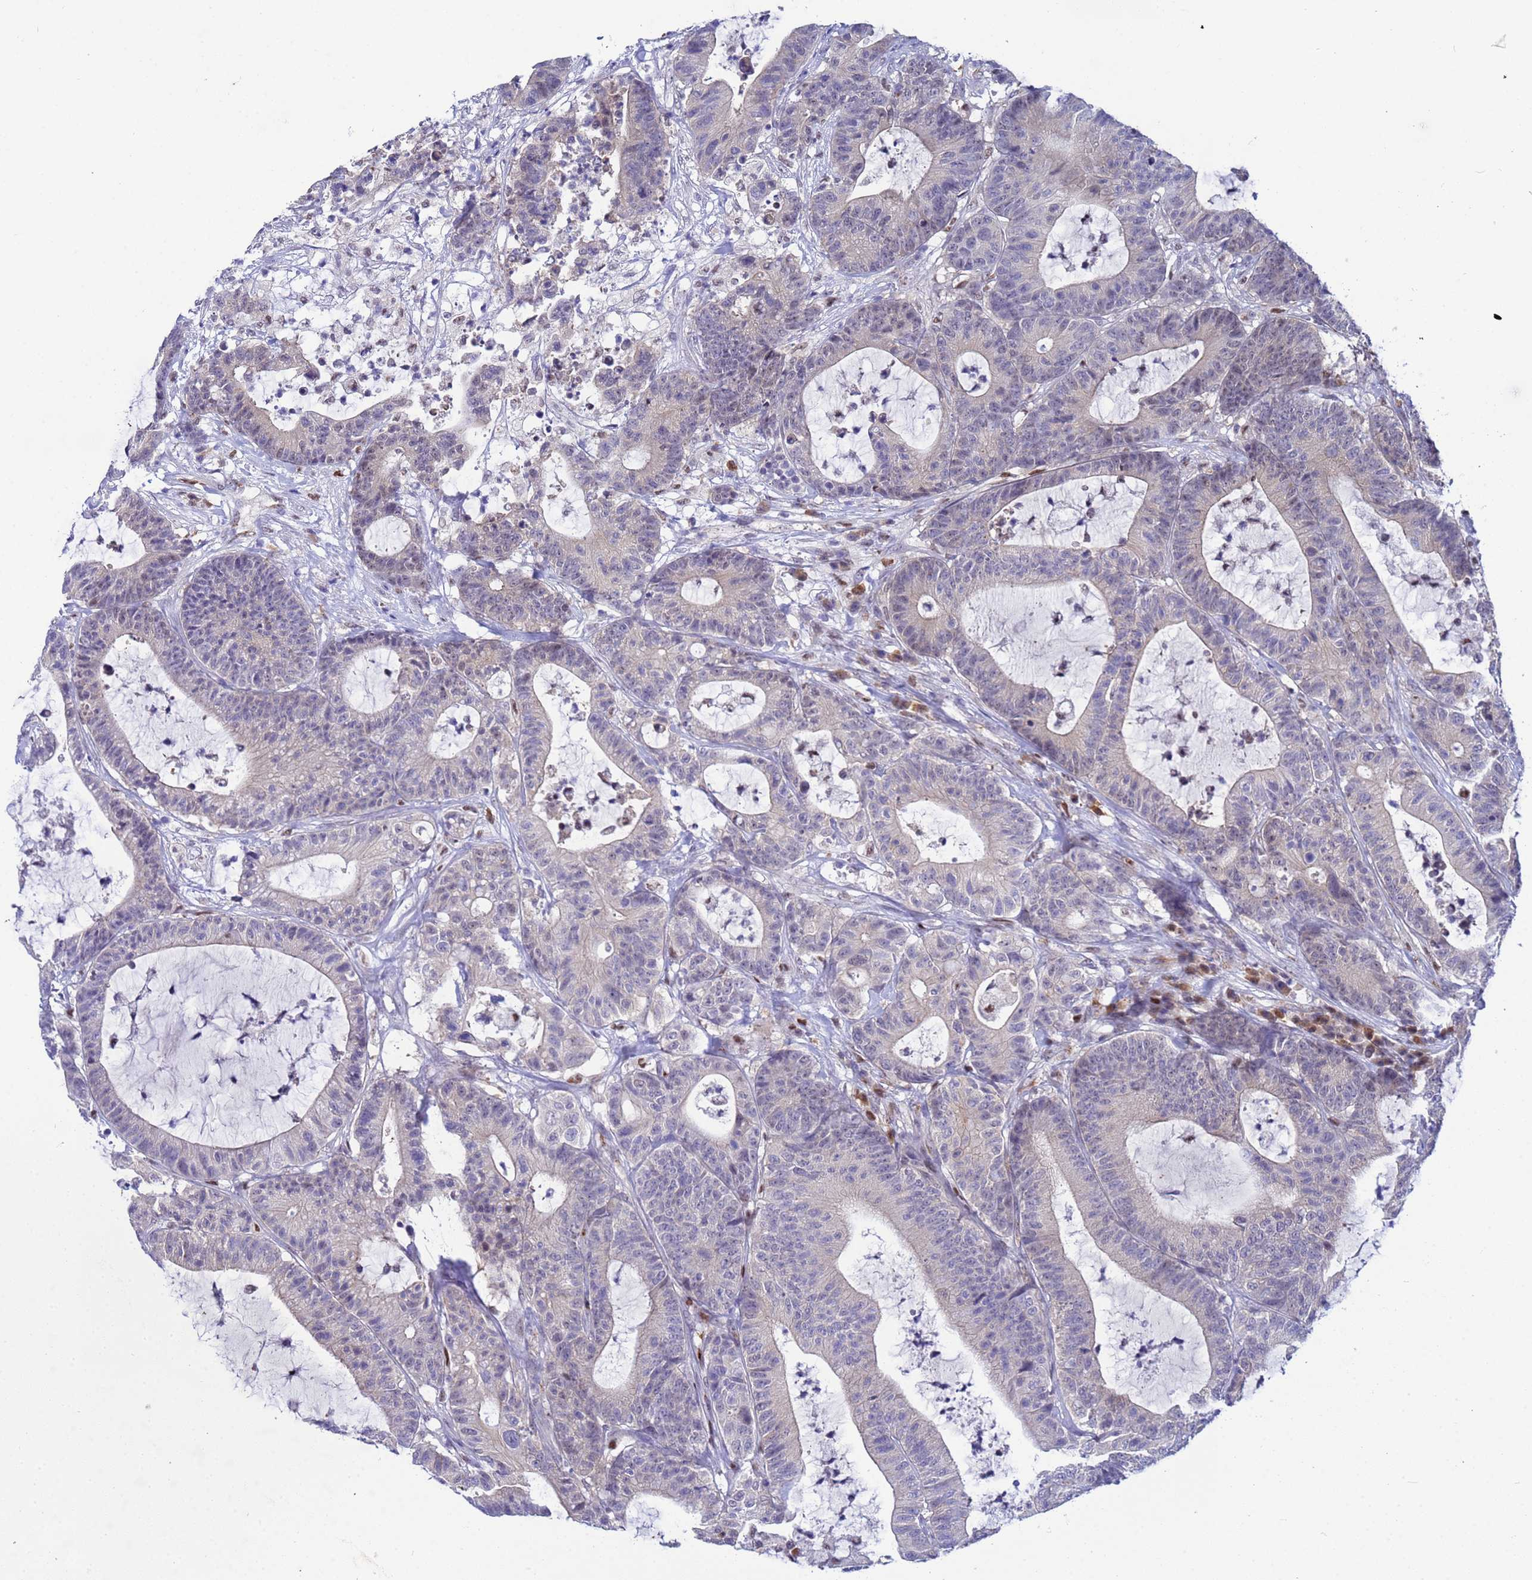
{"staining": {"intensity": "negative", "quantity": "none", "location": "none"}, "tissue": "colorectal cancer", "cell_type": "Tumor cells", "image_type": "cancer", "snomed": [{"axis": "morphology", "description": "Adenocarcinoma, NOS"}, {"axis": "topography", "description": "Colon"}], "caption": "There is no significant positivity in tumor cells of colorectal adenocarcinoma.", "gene": "SLC25A37", "patient": {"sex": "female", "age": 84}}